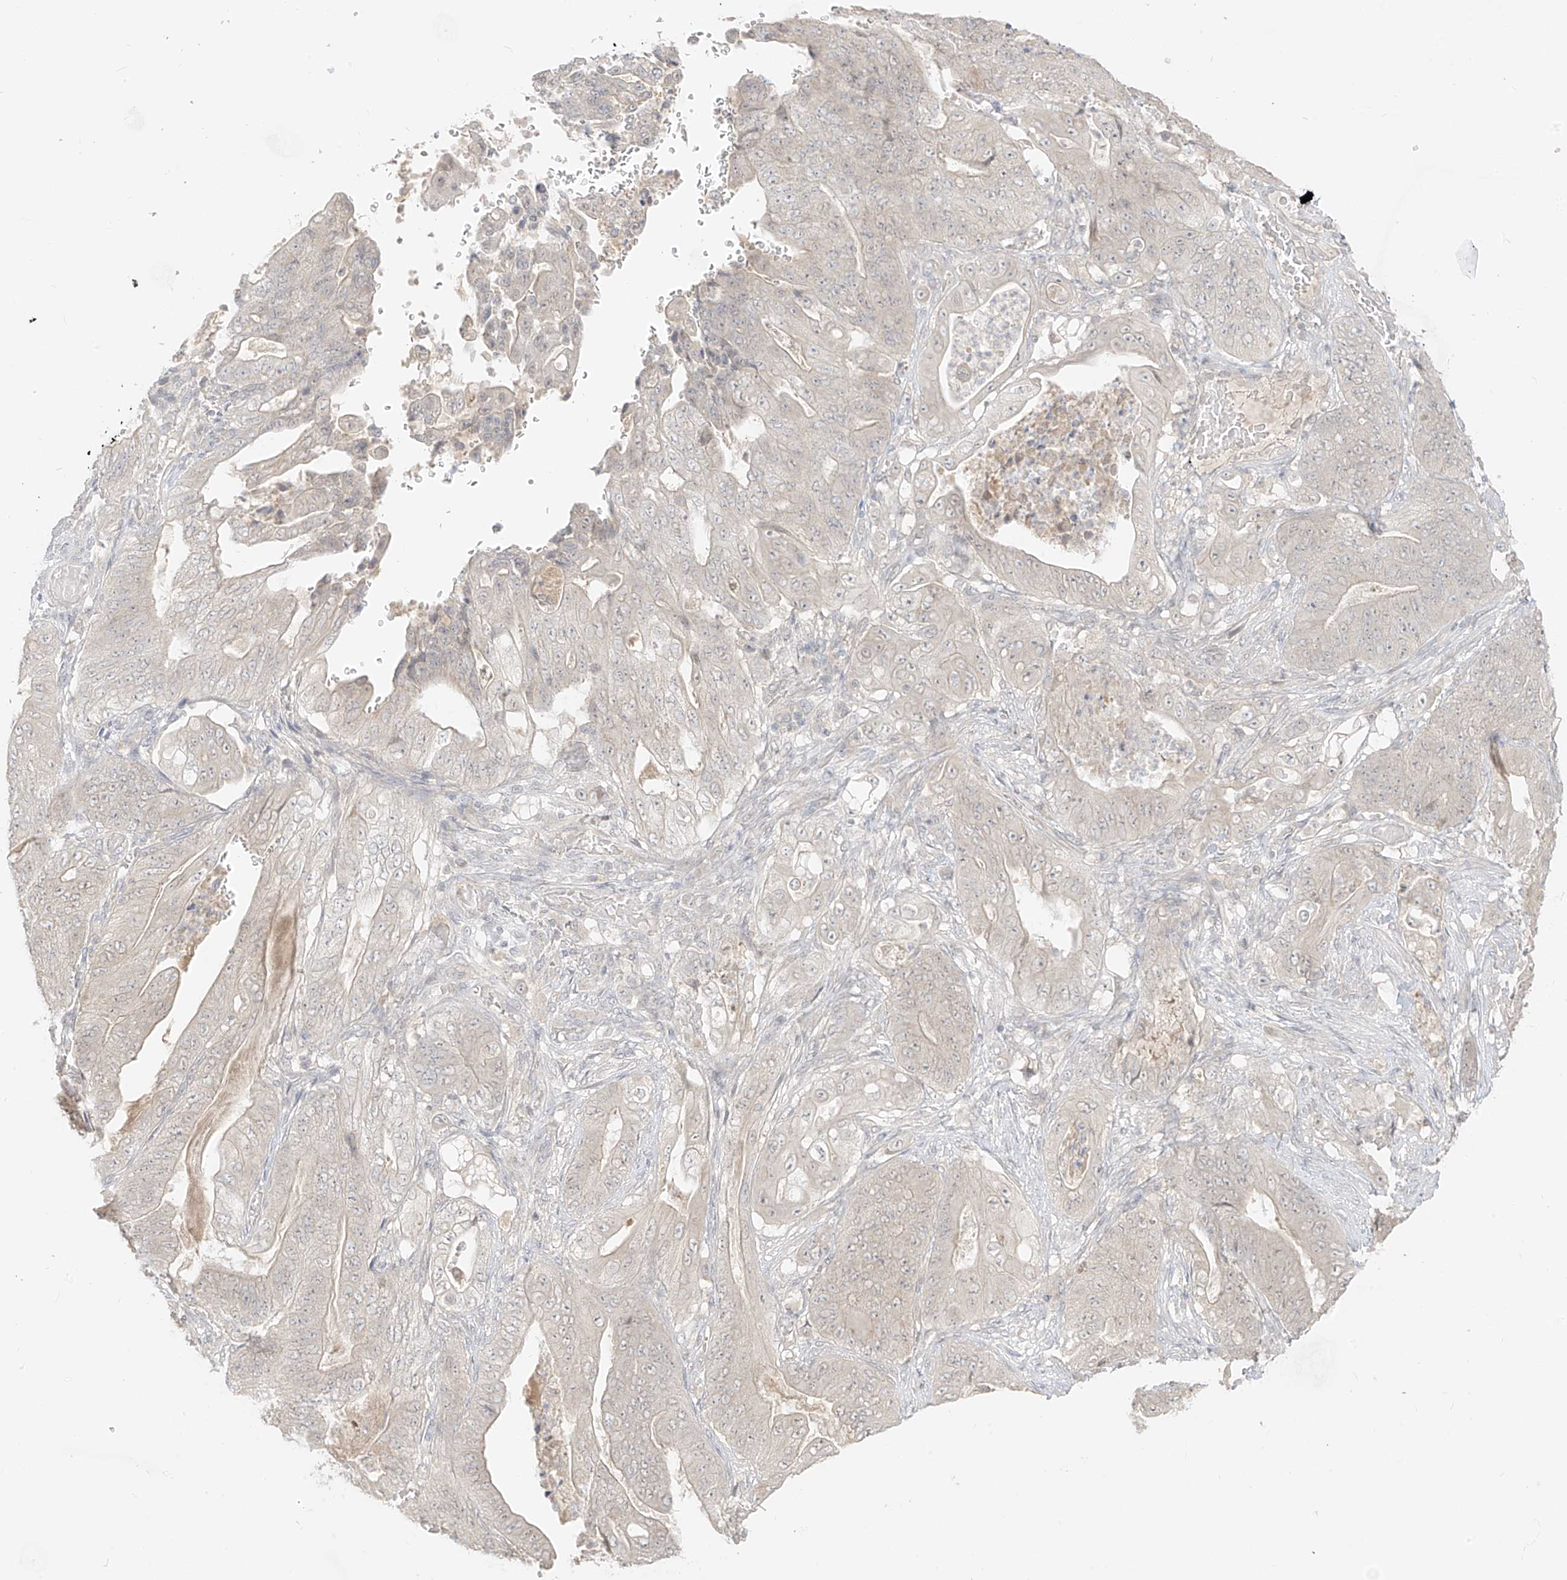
{"staining": {"intensity": "negative", "quantity": "none", "location": "none"}, "tissue": "stomach cancer", "cell_type": "Tumor cells", "image_type": "cancer", "snomed": [{"axis": "morphology", "description": "Adenocarcinoma, NOS"}, {"axis": "topography", "description": "Stomach"}], "caption": "Histopathology image shows no significant protein positivity in tumor cells of stomach cancer (adenocarcinoma). The staining was performed using DAB to visualize the protein expression in brown, while the nuclei were stained in blue with hematoxylin (Magnification: 20x).", "gene": "LIPT1", "patient": {"sex": "female", "age": 73}}